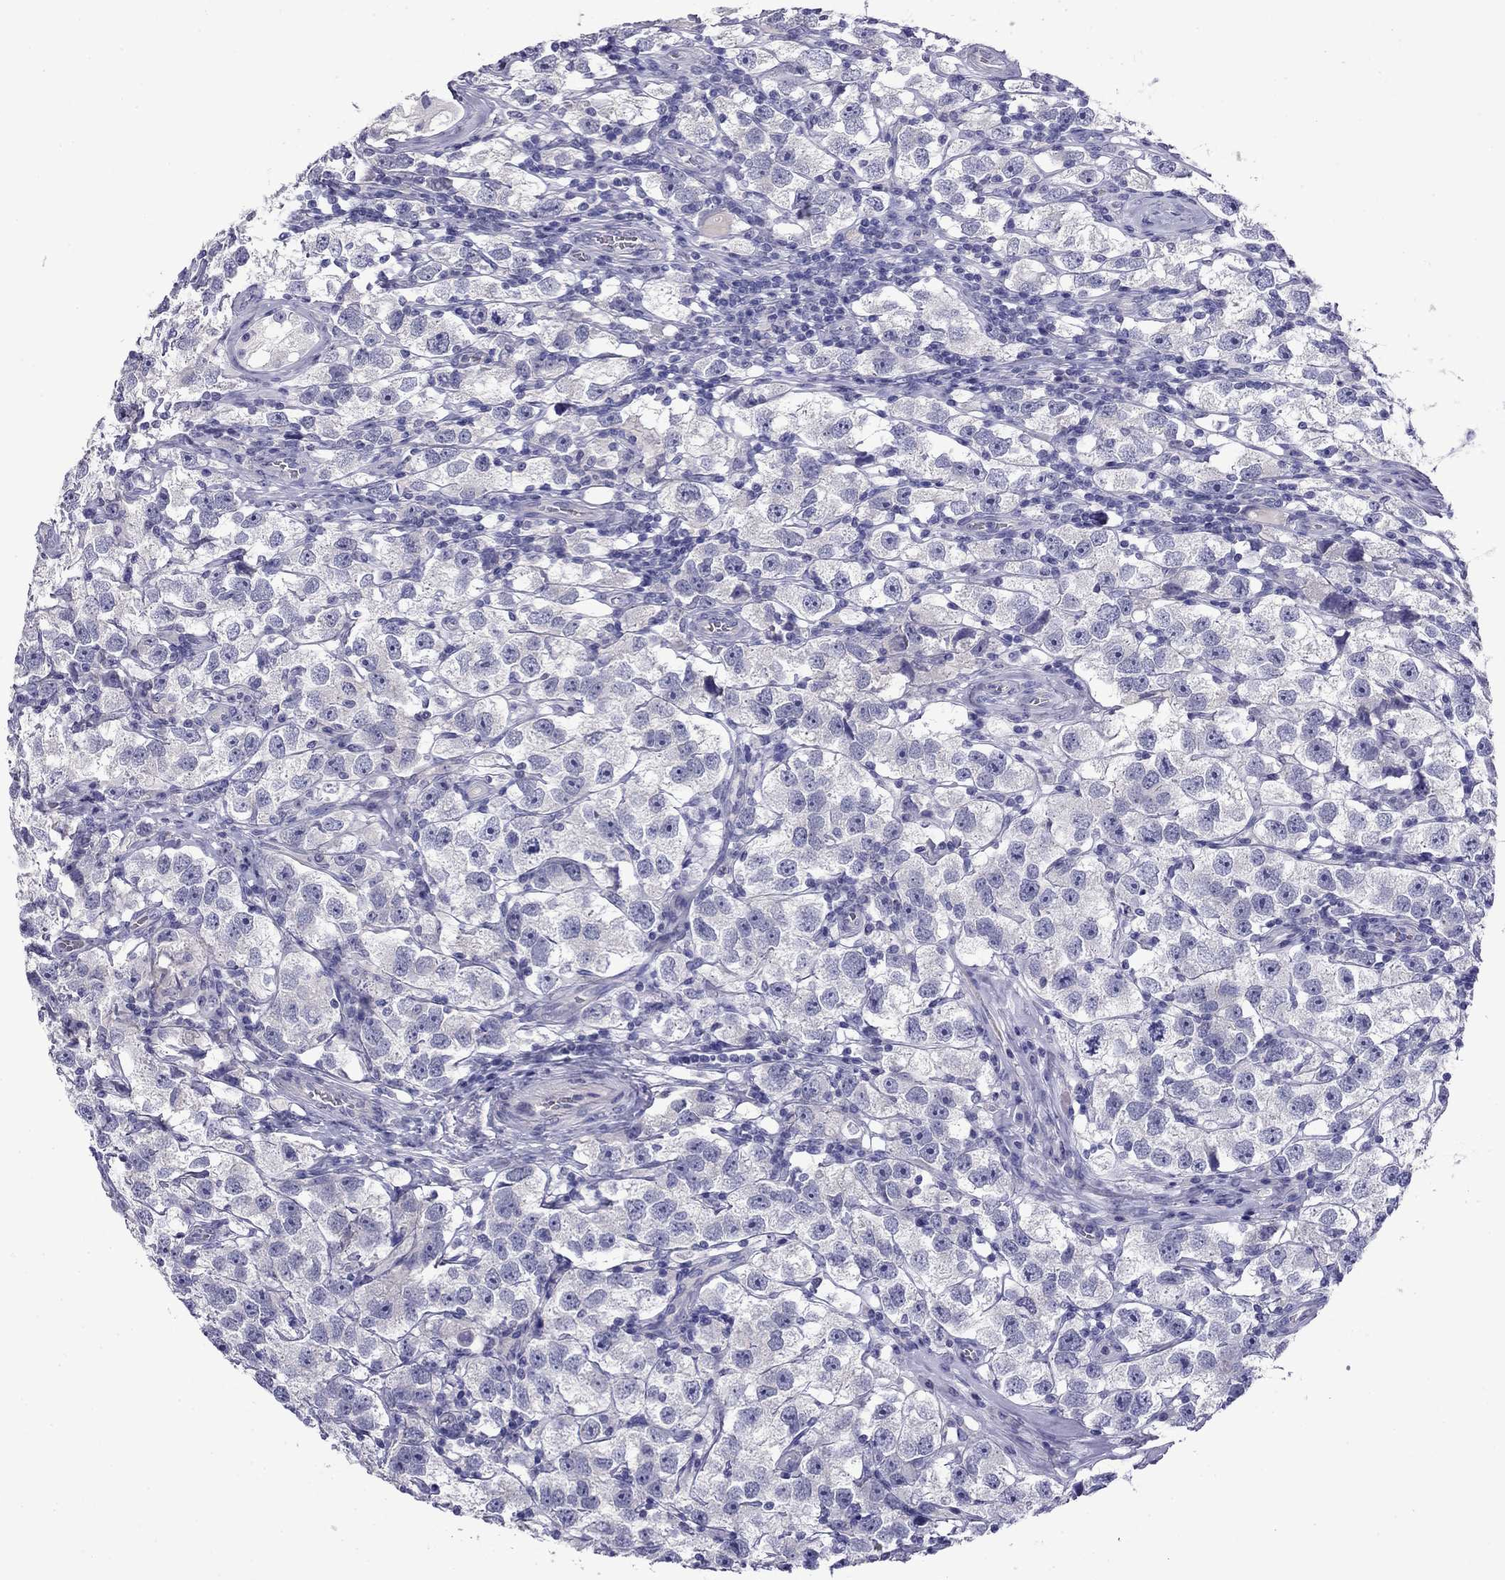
{"staining": {"intensity": "negative", "quantity": "none", "location": "none"}, "tissue": "testis cancer", "cell_type": "Tumor cells", "image_type": "cancer", "snomed": [{"axis": "morphology", "description": "Seminoma, NOS"}, {"axis": "topography", "description": "Testis"}], "caption": "An image of testis seminoma stained for a protein displays no brown staining in tumor cells.", "gene": "MYO15A", "patient": {"sex": "male", "age": 26}}